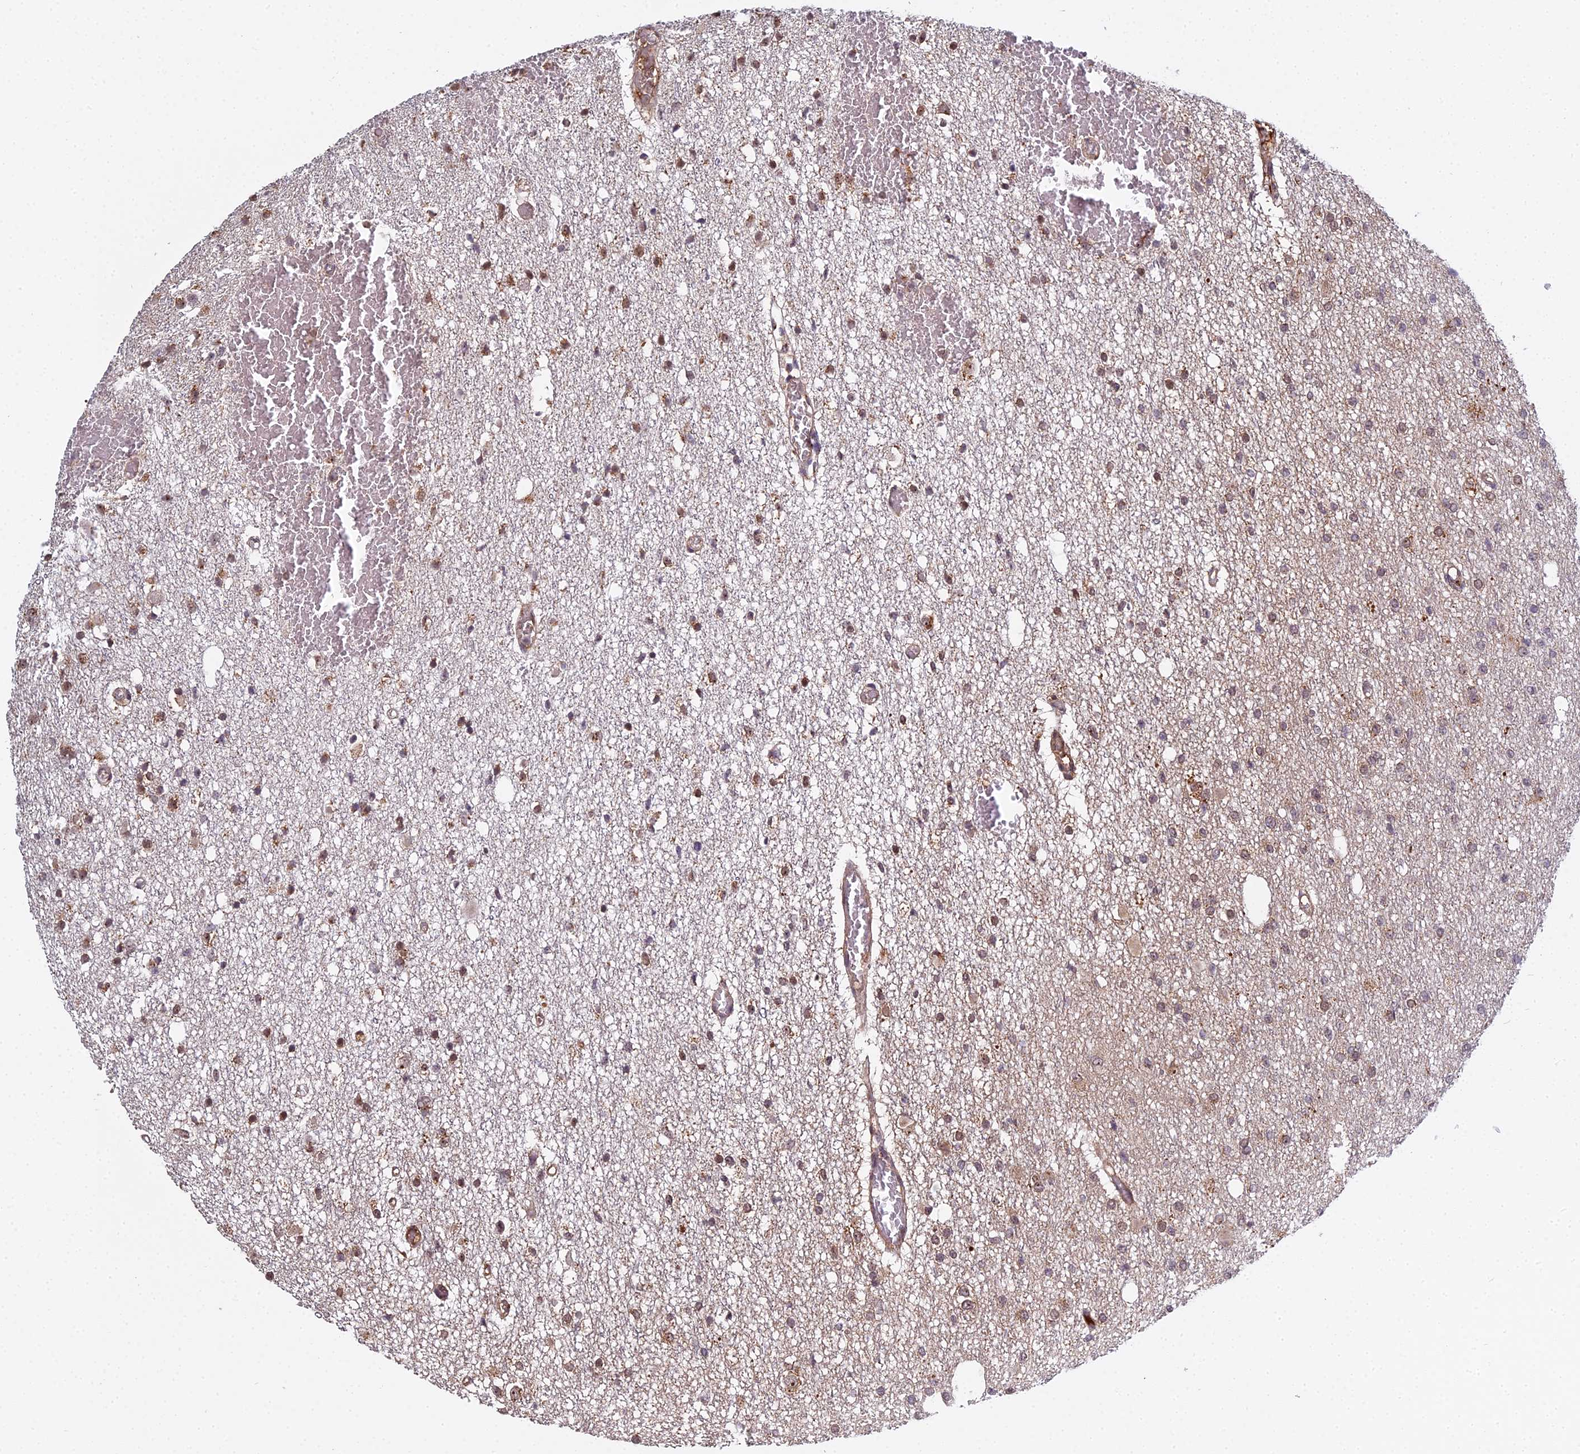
{"staining": {"intensity": "moderate", "quantity": ">75%", "location": "cytoplasmic/membranous,nuclear"}, "tissue": "glioma", "cell_type": "Tumor cells", "image_type": "cancer", "snomed": [{"axis": "morphology", "description": "Glioma, malignant, Low grade"}, {"axis": "topography", "description": "Brain"}], "caption": "Human malignant glioma (low-grade) stained for a protein (brown) reveals moderate cytoplasmic/membranous and nuclear positive positivity in about >75% of tumor cells.", "gene": "MEOX1", "patient": {"sex": "female", "age": 22}}